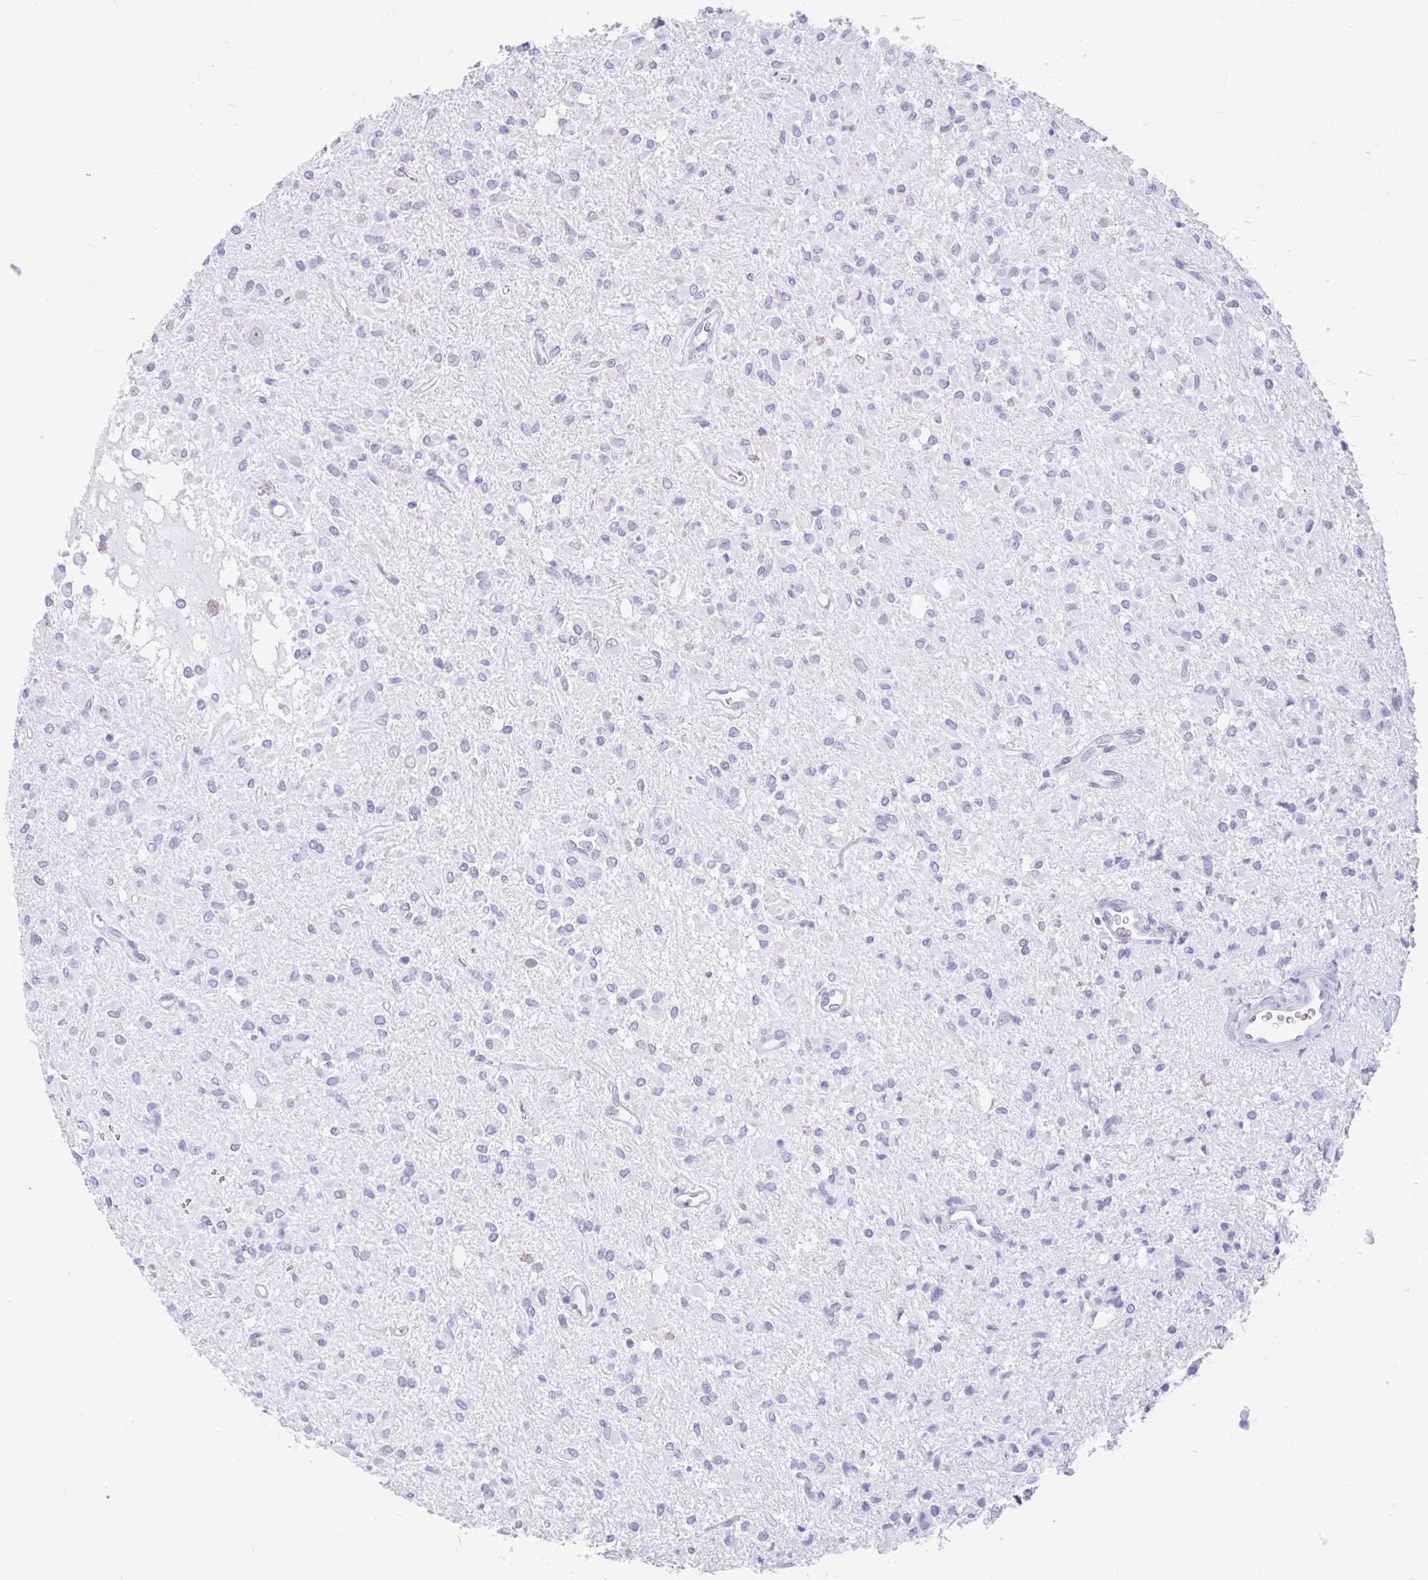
{"staining": {"intensity": "negative", "quantity": "none", "location": "none"}, "tissue": "glioma", "cell_type": "Tumor cells", "image_type": "cancer", "snomed": [{"axis": "morphology", "description": "Glioma, malignant, Low grade"}, {"axis": "topography", "description": "Brain"}], "caption": "Tumor cells show no significant protein expression in glioma. (DAB immunohistochemistry (IHC) visualized using brightfield microscopy, high magnification).", "gene": "GLB1L2", "patient": {"sex": "female", "age": 33}}